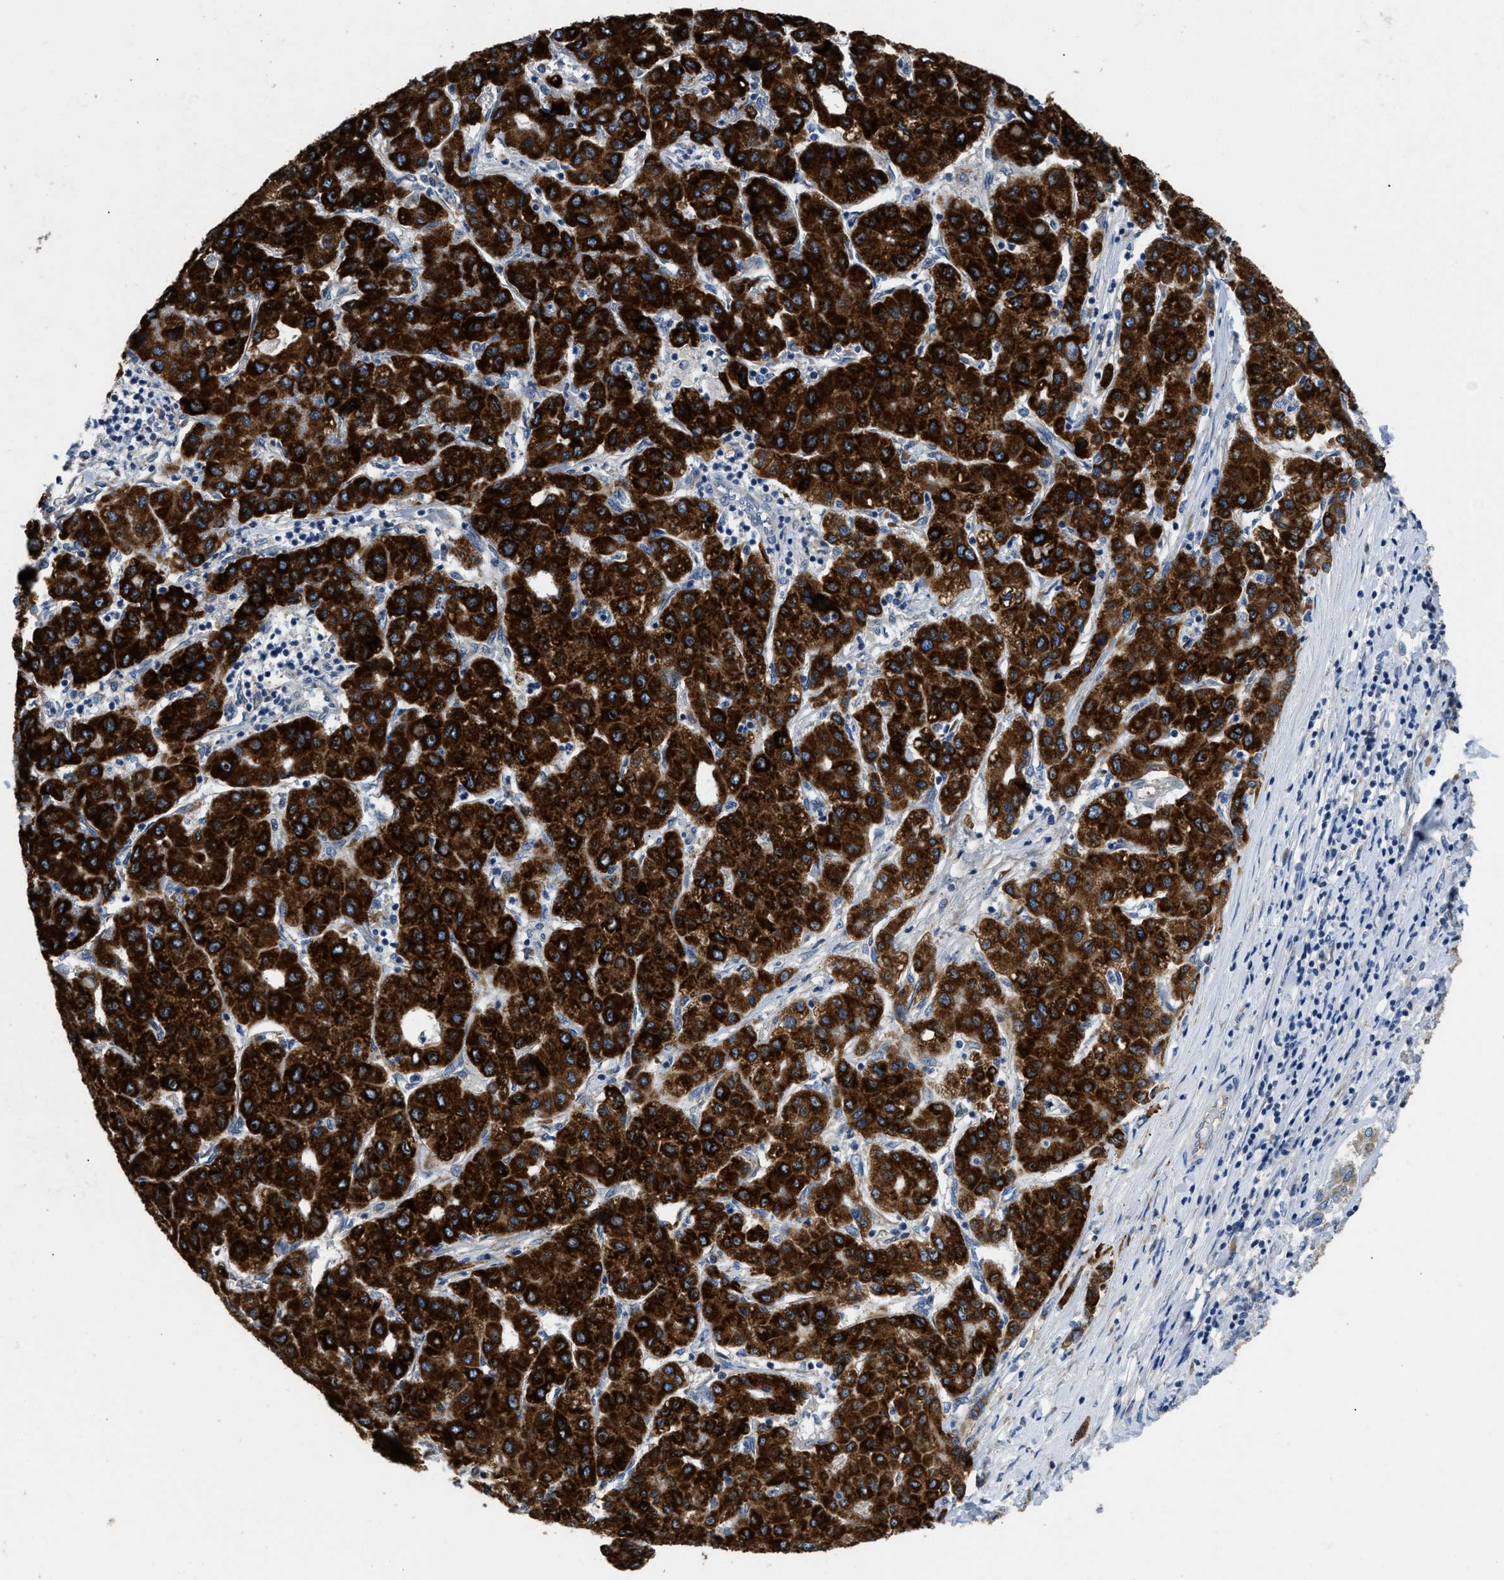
{"staining": {"intensity": "strong", "quantity": ">75%", "location": "cytoplasmic/membranous"}, "tissue": "liver cancer", "cell_type": "Tumor cells", "image_type": "cancer", "snomed": [{"axis": "morphology", "description": "Carcinoma, Hepatocellular, NOS"}, {"axis": "topography", "description": "Liver"}], "caption": "This is a photomicrograph of immunohistochemistry staining of liver hepatocellular carcinoma, which shows strong positivity in the cytoplasmic/membranous of tumor cells.", "gene": "GGCX", "patient": {"sex": "male", "age": 65}}